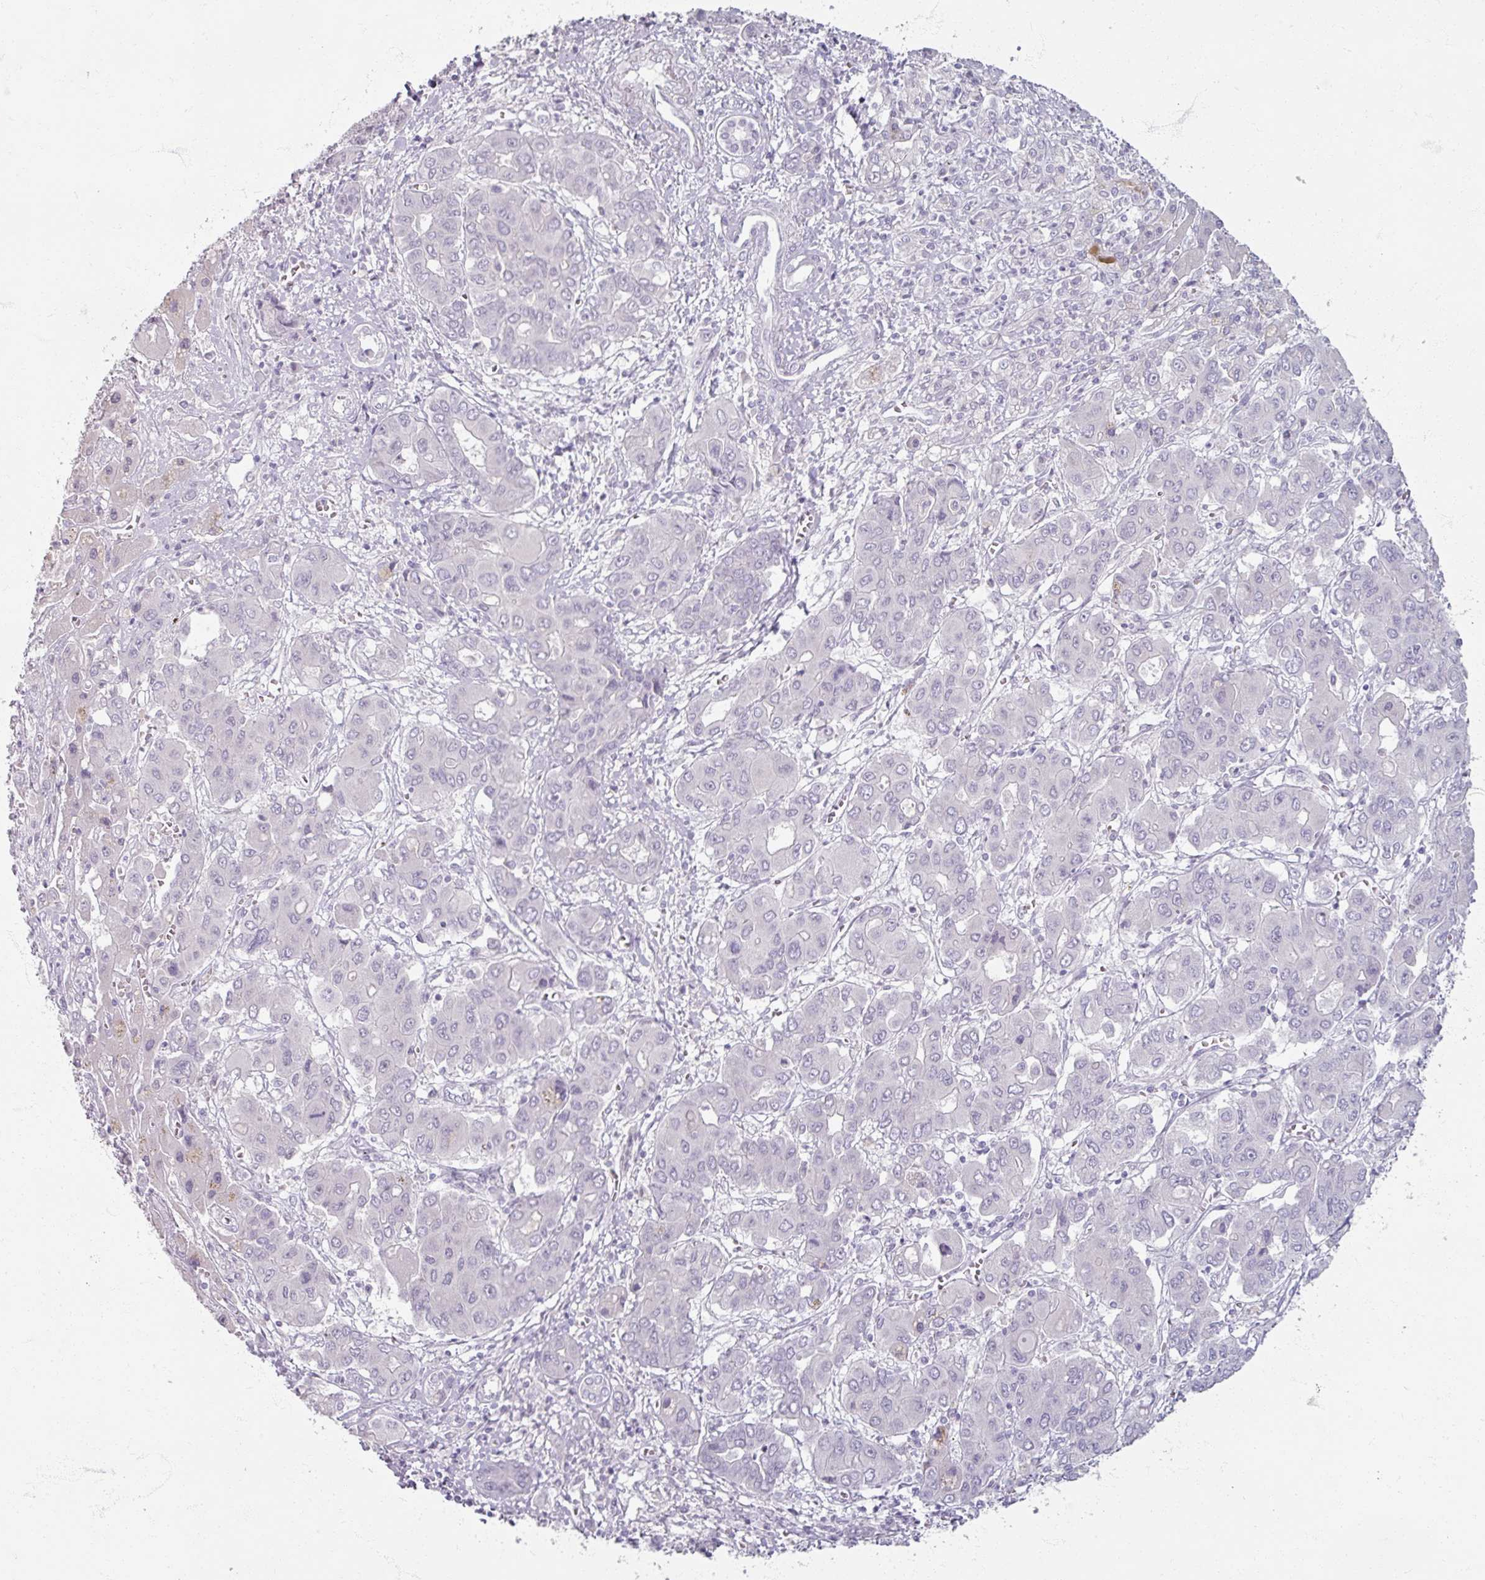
{"staining": {"intensity": "negative", "quantity": "none", "location": "none"}, "tissue": "liver cancer", "cell_type": "Tumor cells", "image_type": "cancer", "snomed": [{"axis": "morphology", "description": "Cholangiocarcinoma"}, {"axis": "topography", "description": "Liver"}], "caption": "This photomicrograph is of liver cancer (cholangiocarcinoma) stained with immunohistochemistry to label a protein in brown with the nuclei are counter-stained blue. There is no positivity in tumor cells.", "gene": "TG", "patient": {"sex": "male", "age": 67}}